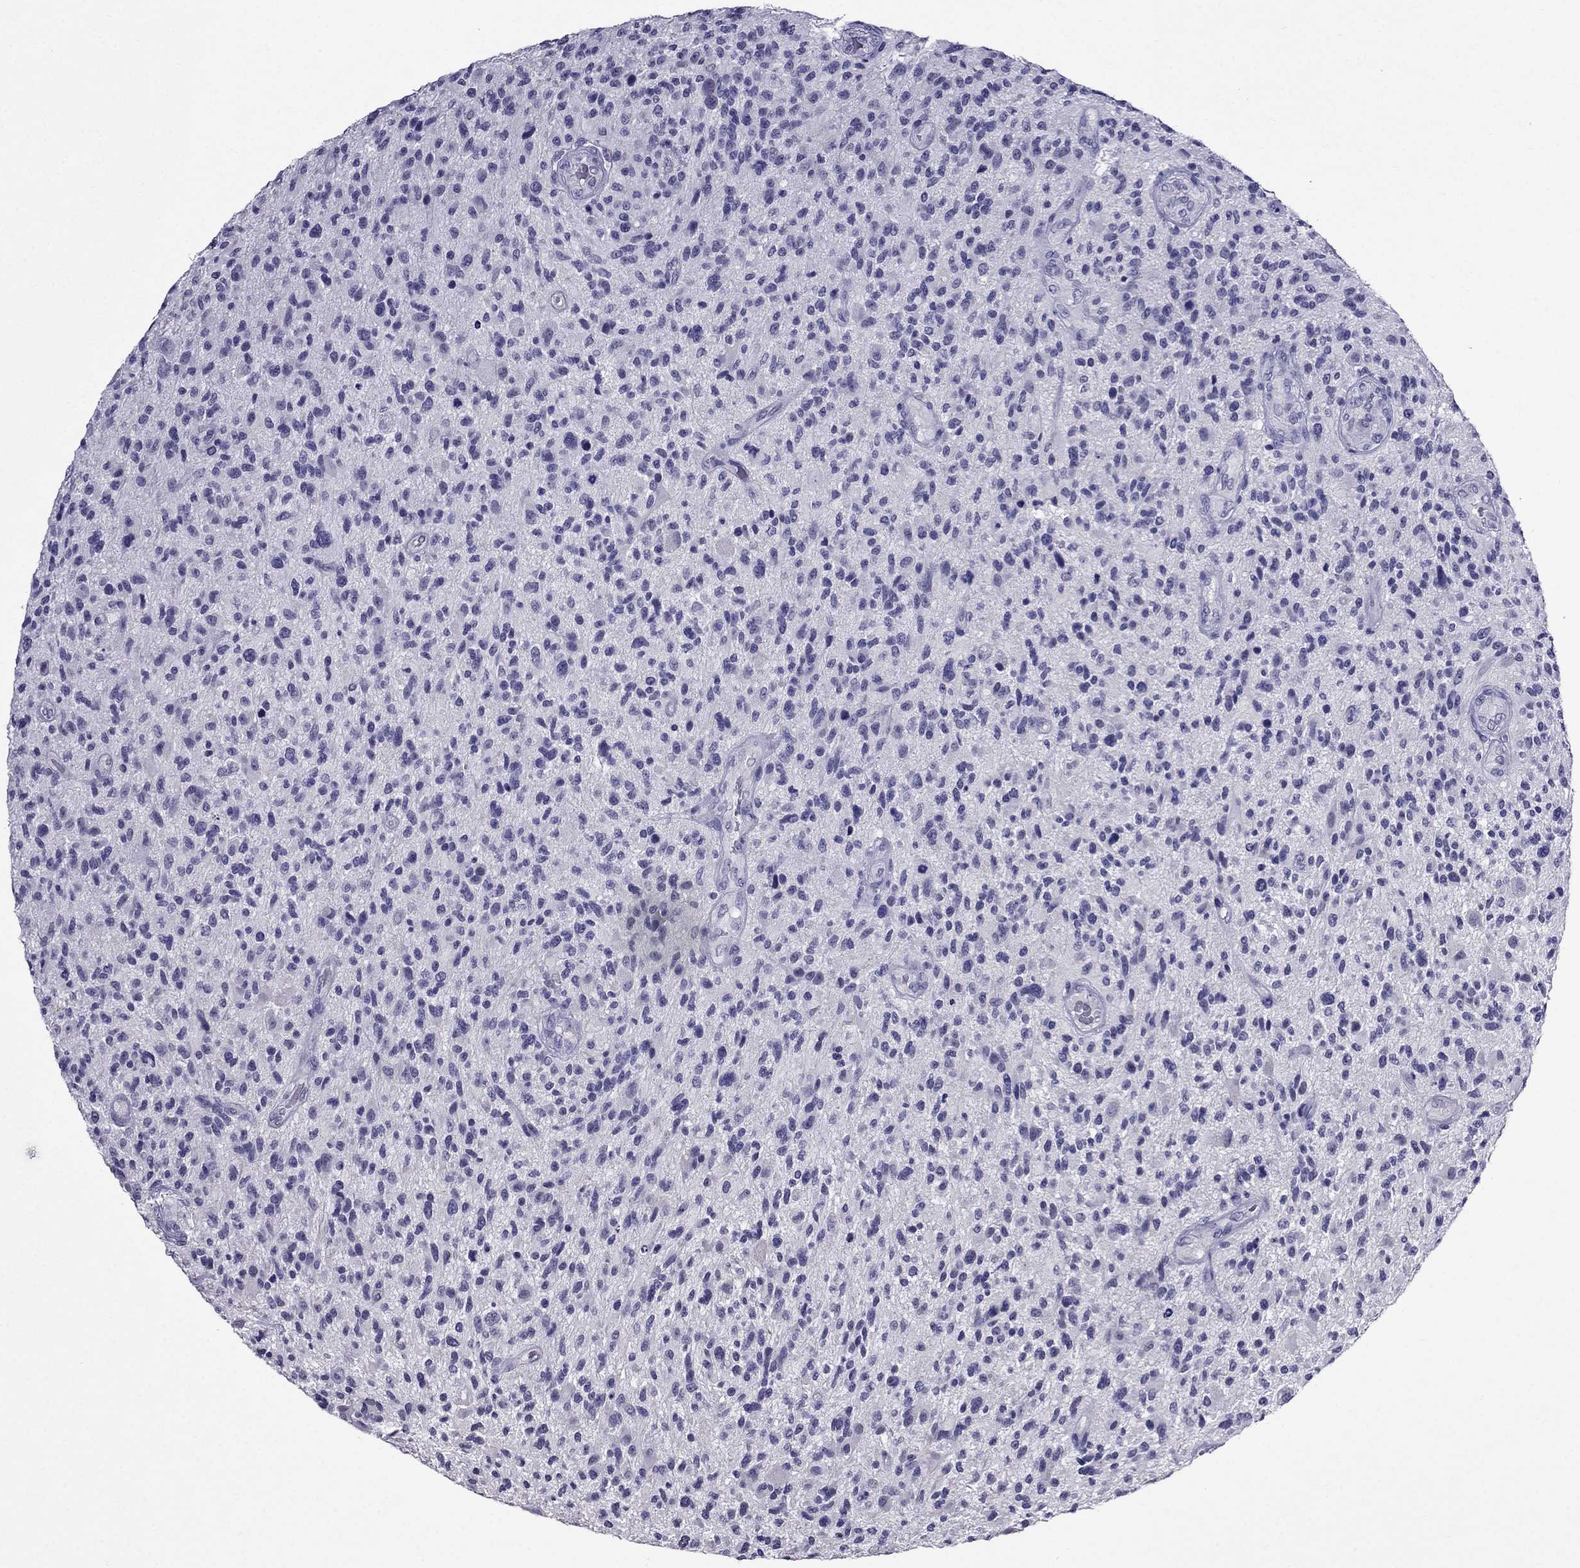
{"staining": {"intensity": "negative", "quantity": "none", "location": "none"}, "tissue": "glioma", "cell_type": "Tumor cells", "image_type": "cancer", "snomed": [{"axis": "morphology", "description": "Glioma, malignant, High grade"}, {"axis": "topography", "description": "Brain"}], "caption": "Tumor cells show no significant protein expression in glioma.", "gene": "OLFM4", "patient": {"sex": "male", "age": 47}}